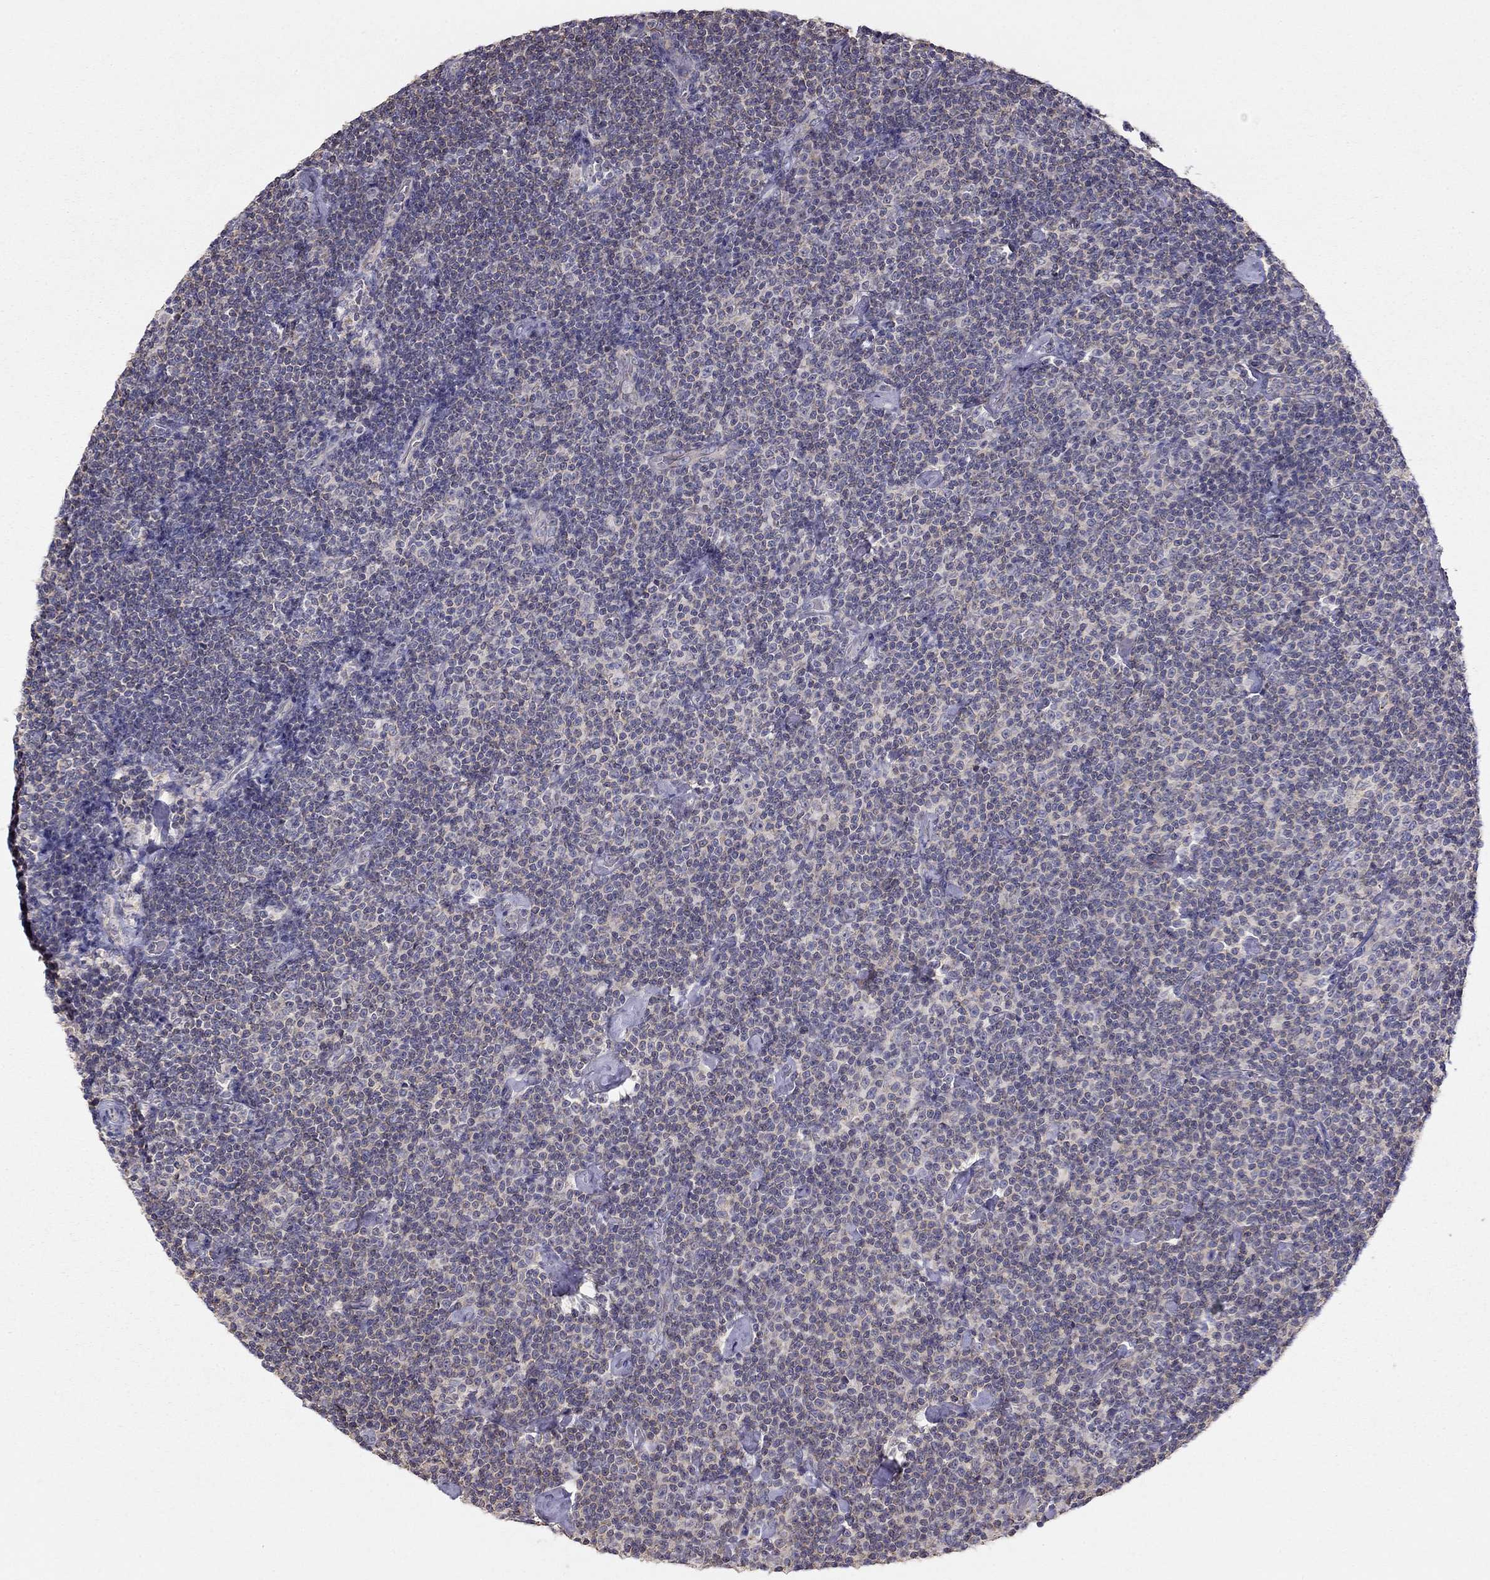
{"staining": {"intensity": "negative", "quantity": "none", "location": "none"}, "tissue": "lymphoma", "cell_type": "Tumor cells", "image_type": "cancer", "snomed": [{"axis": "morphology", "description": "Malignant lymphoma, non-Hodgkin's type, Low grade"}, {"axis": "topography", "description": "Lymph node"}], "caption": "Tumor cells are negative for protein expression in human lymphoma.", "gene": "LRIT3", "patient": {"sex": "male", "age": 81}}